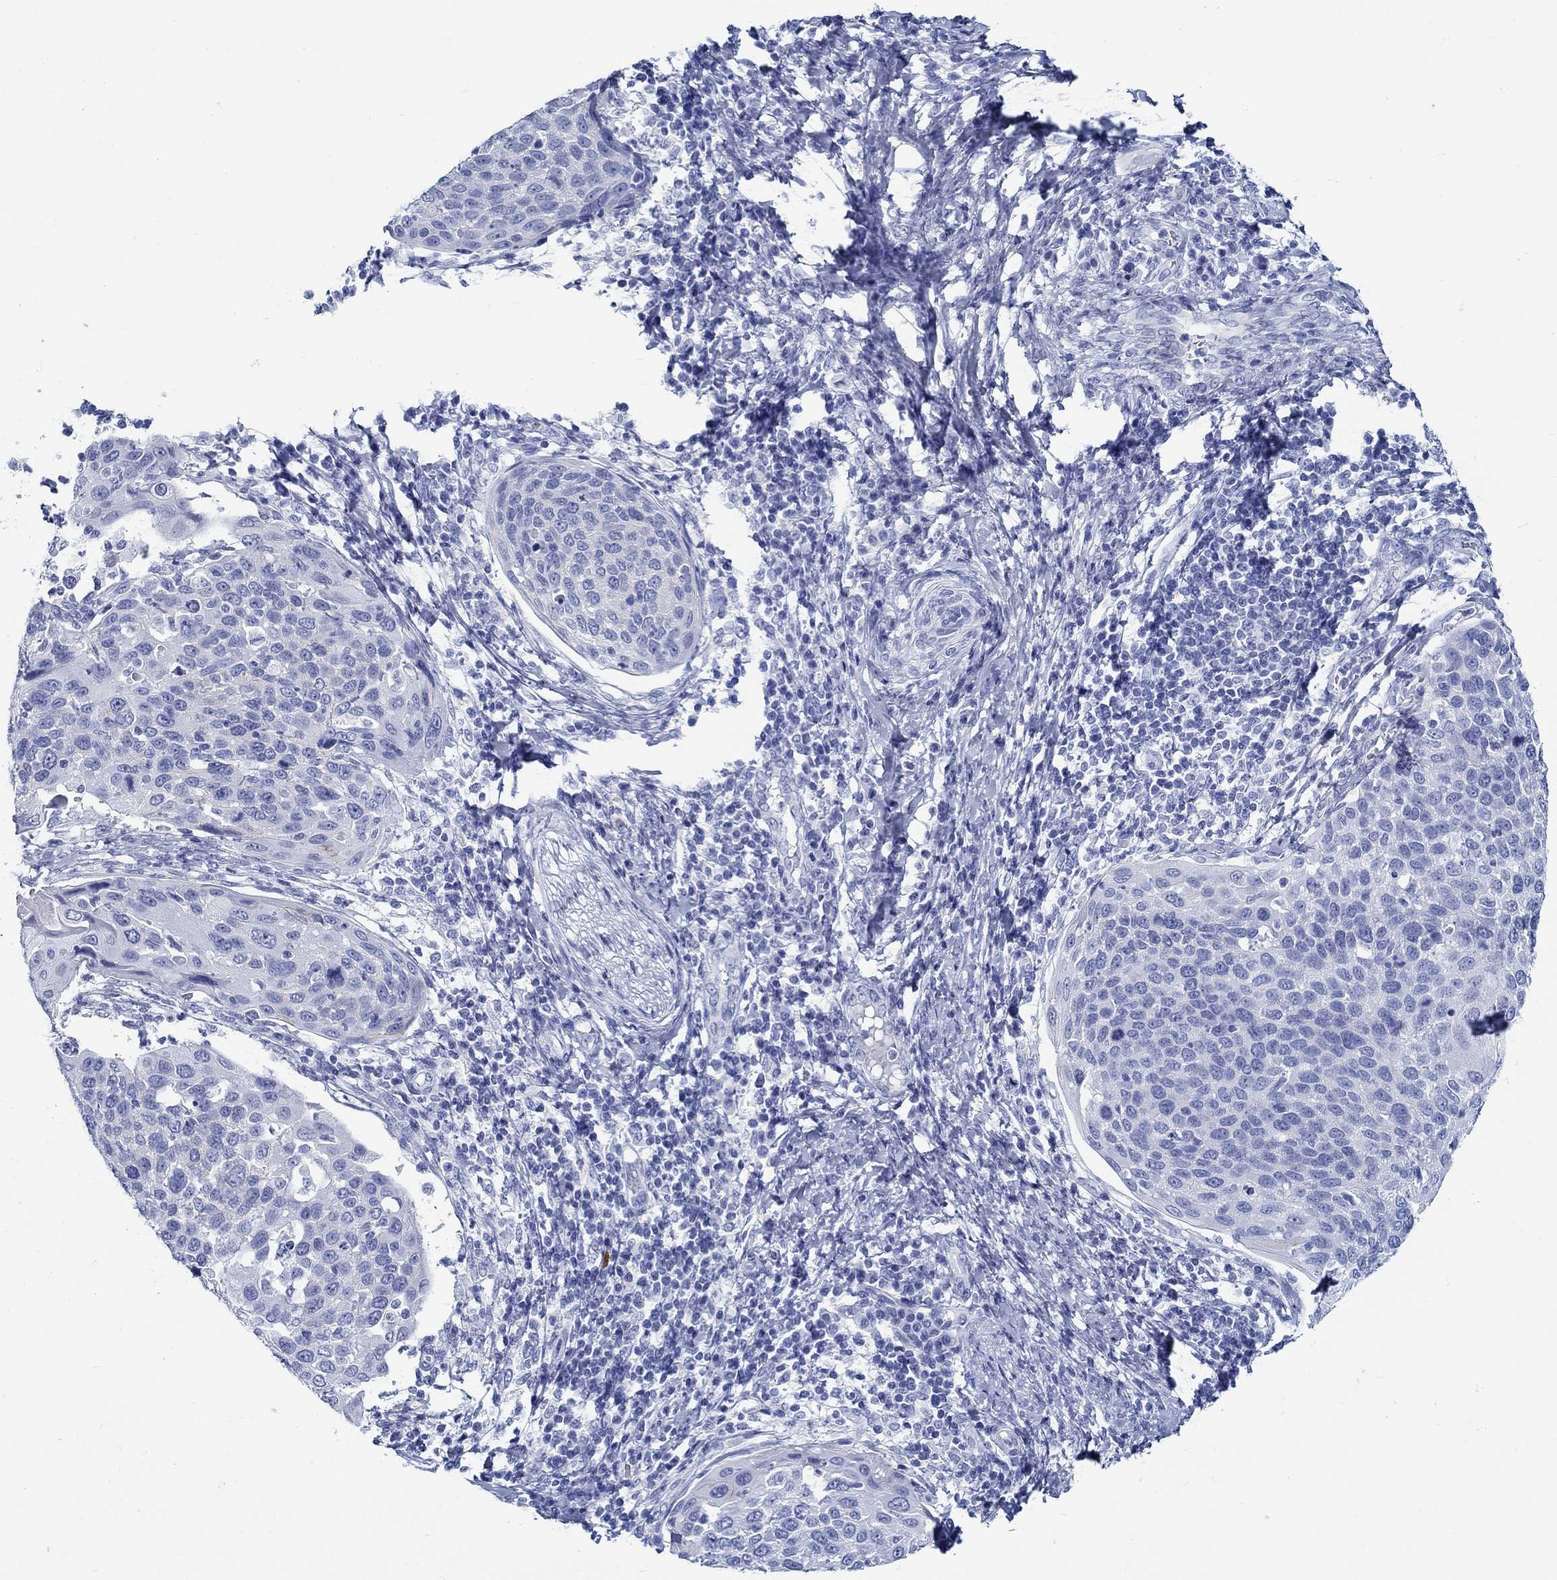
{"staining": {"intensity": "negative", "quantity": "none", "location": "none"}, "tissue": "cervical cancer", "cell_type": "Tumor cells", "image_type": "cancer", "snomed": [{"axis": "morphology", "description": "Squamous cell carcinoma, NOS"}, {"axis": "topography", "description": "Cervix"}], "caption": "Immunohistochemistry (IHC) image of squamous cell carcinoma (cervical) stained for a protein (brown), which exhibits no staining in tumor cells. (DAB immunohistochemistry (IHC) with hematoxylin counter stain).", "gene": "RD3L", "patient": {"sex": "female", "age": 54}}